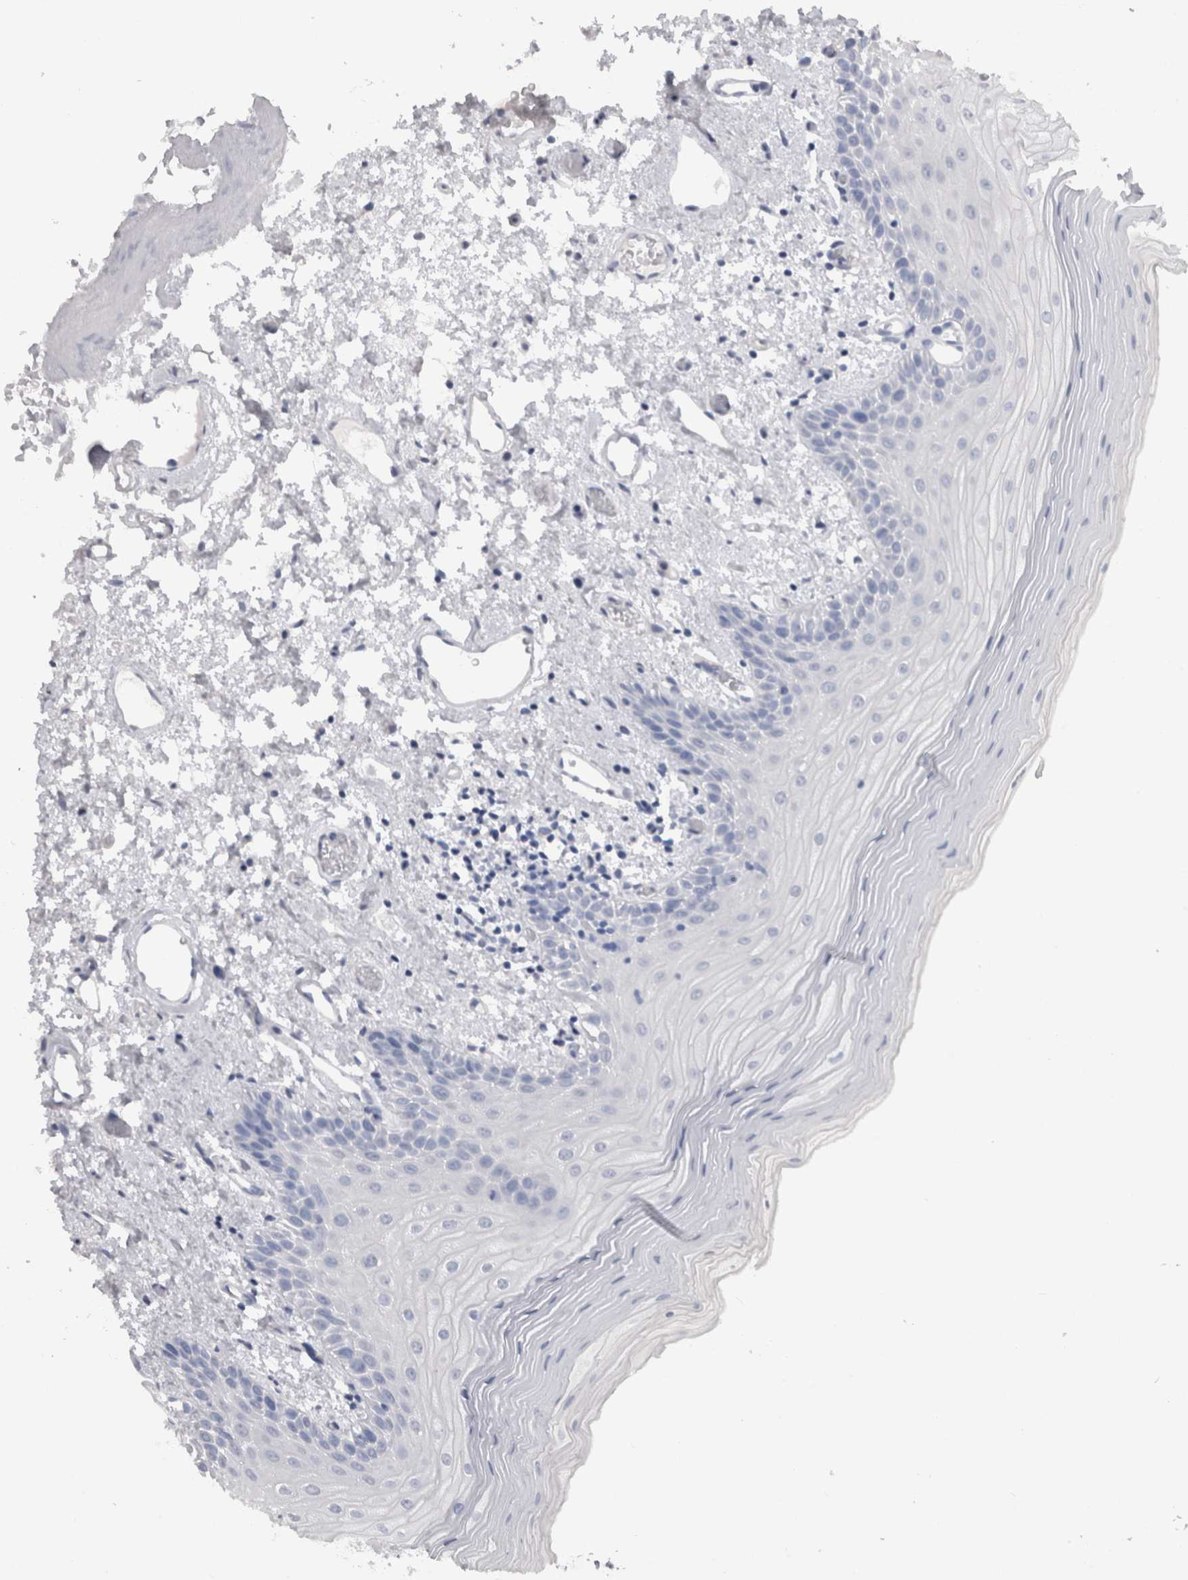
{"staining": {"intensity": "negative", "quantity": "none", "location": "none"}, "tissue": "oral mucosa", "cell_type": "Squamous epithelial cells", "image_type": "normal", "snomed": [{"axis": "morphology", "description": "Normal tissue, NOS"}, {"axis": "topography", "description": "Oral tissue"}], "caption": "An image of human oral mucosa is negative for staining in squamous epithelial cells. The staining is performed using DAB (3,3'-diaminobenzidine) brown chromogen with nuclei counter-stained in using hematoxylin.", "gene": "PTH", "patient": {"sex": "male", "age": 52}}